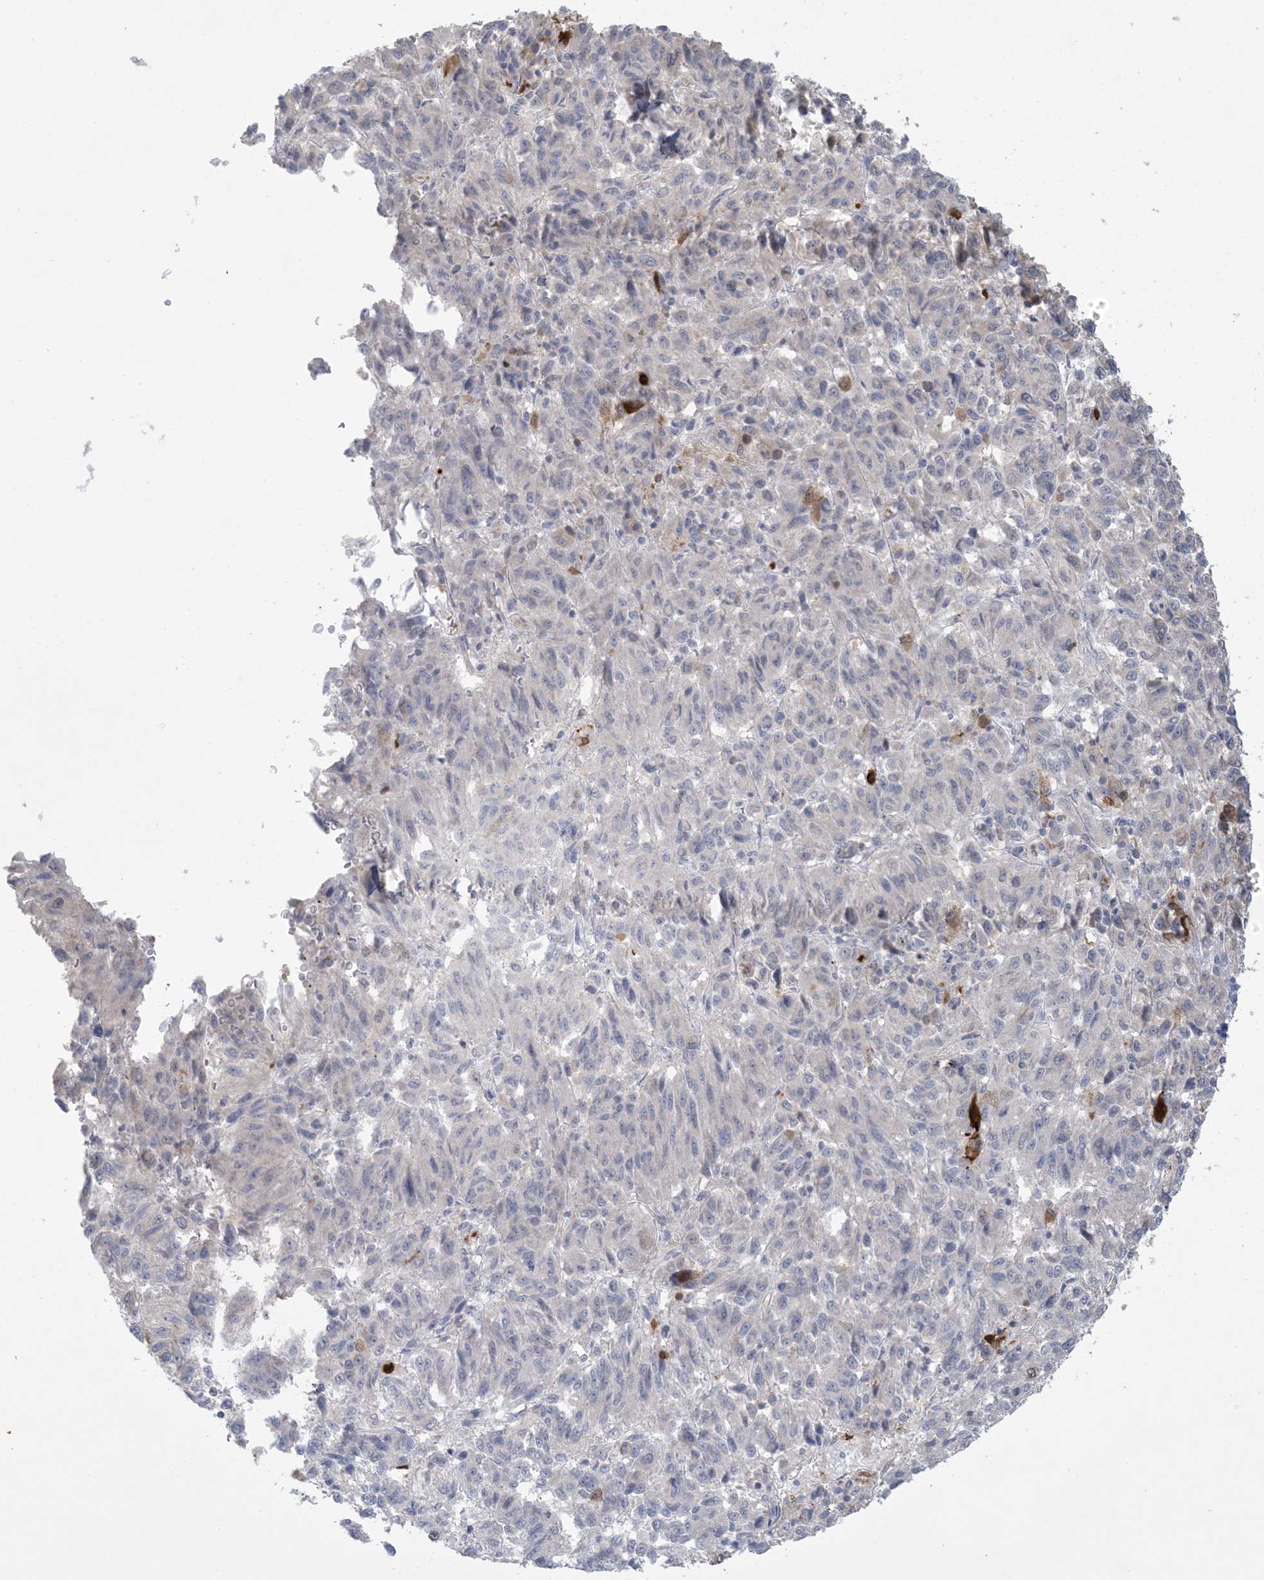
{"staining": {"intensity": "negative", "quantity": "none", "location": "none"}, "tissue": "melanoma", "cell_type": "Tumor cells", "image_type": "cancer", "snomed": [{"axis": "morphology", "description": "Malignant melanoma, Metastatic site"}, {"axis": "topography", "description": "Lung"}], "caption": "The micrograph shows no significant expression in tumor cells of melanoma.", "gene": "HMGCS1", "patient": {"sex": "male", "age": 64}}